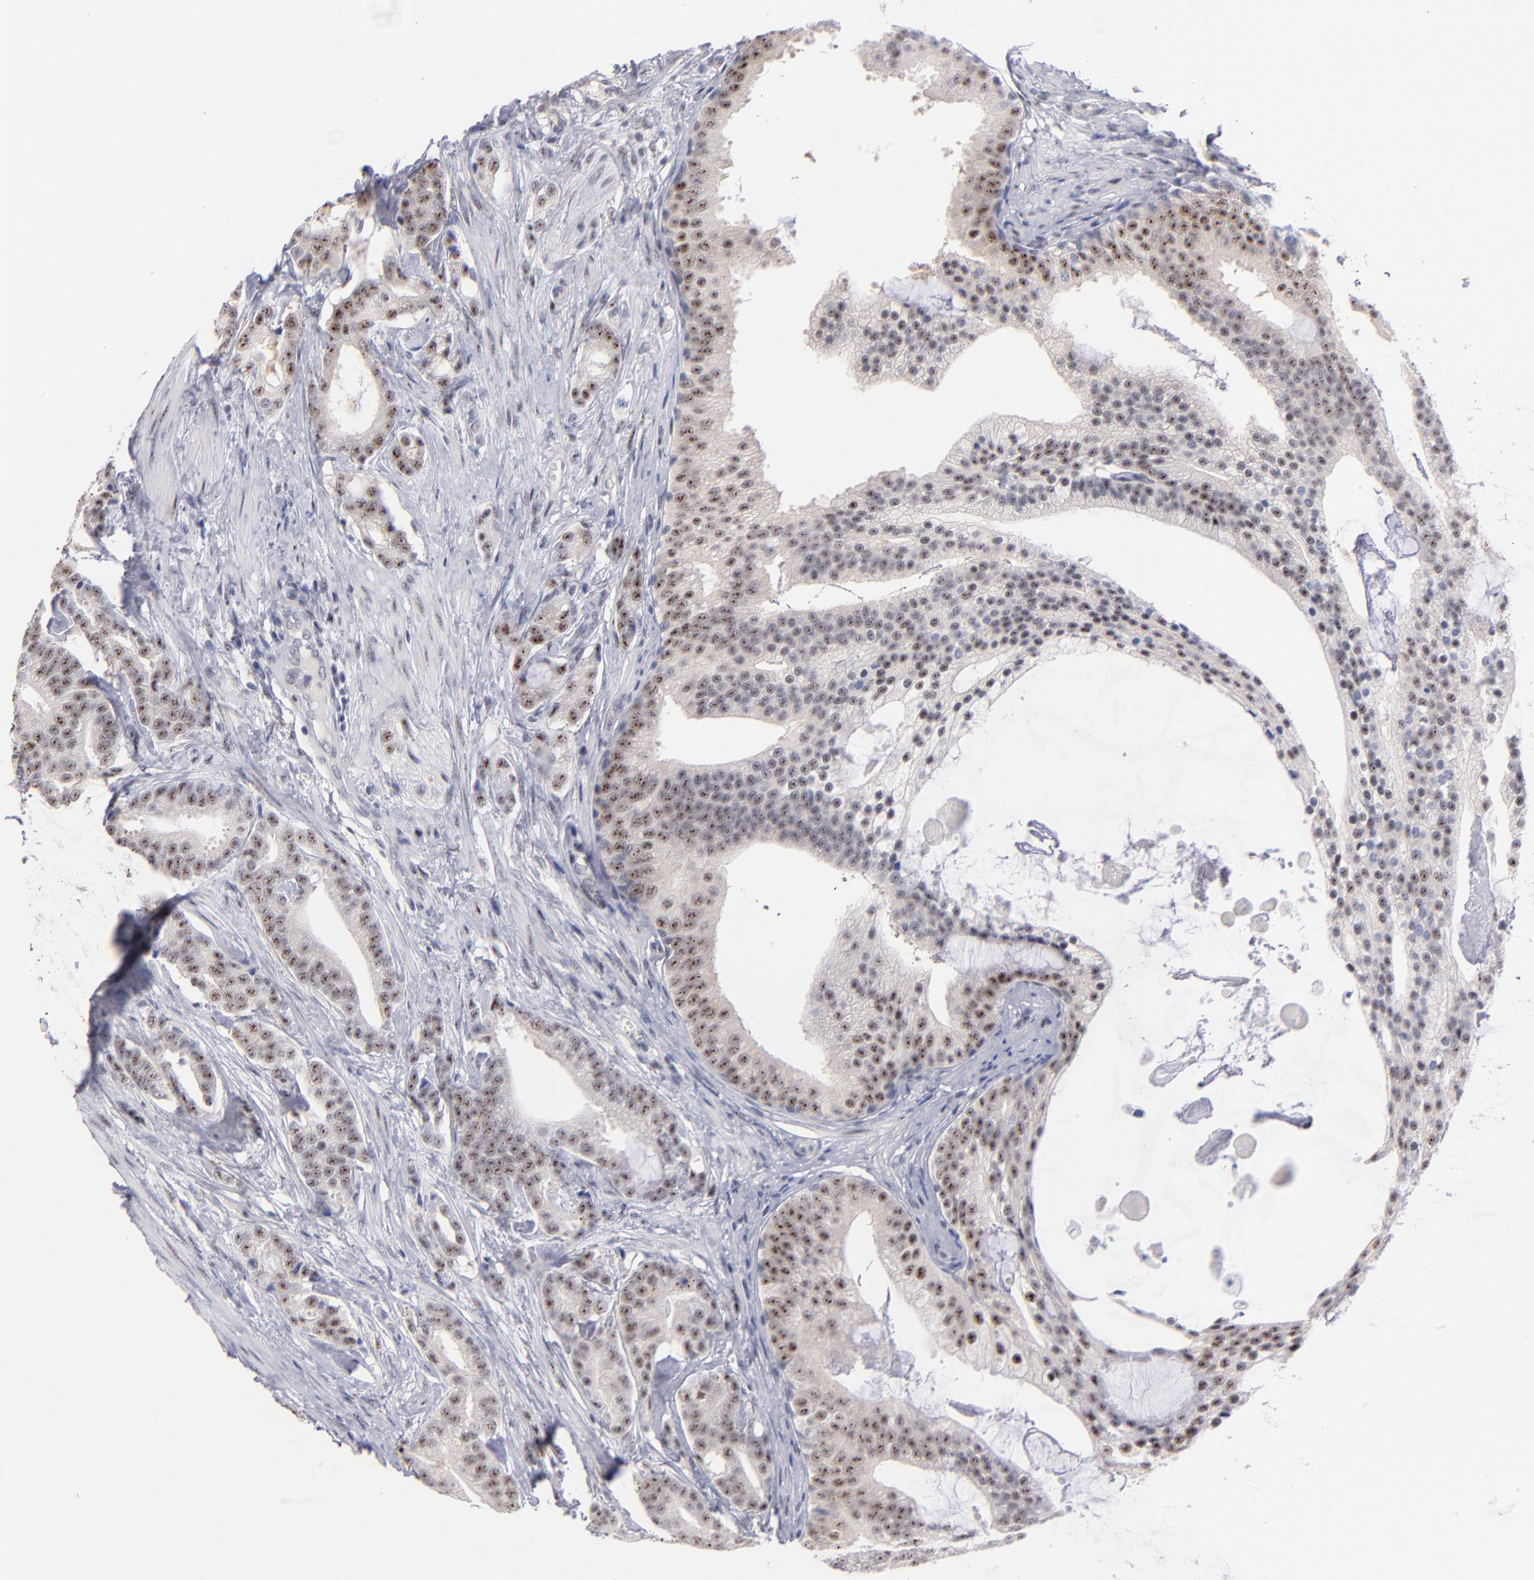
{"staining": {"intensity": "moderate", "quantity": "25%-75%", "location": "nuclear"}, "tissue": "prostate cancer", "cell_type": "Tumor cells", "image_type": "cancer", "snomed": [{"axis": "morphology", "description": "Adenocarcinoma, Low grade"}, {"axis": "topography", "description": "Prostate"}], "caption": "A photomicrograph of low-grade adenocarcinoma (prostate) stained for a protein displays moderate nuclear brown staining in tumor cells.", "gene": "RAF1", "patient": {"sex": "male", "age": 58}}